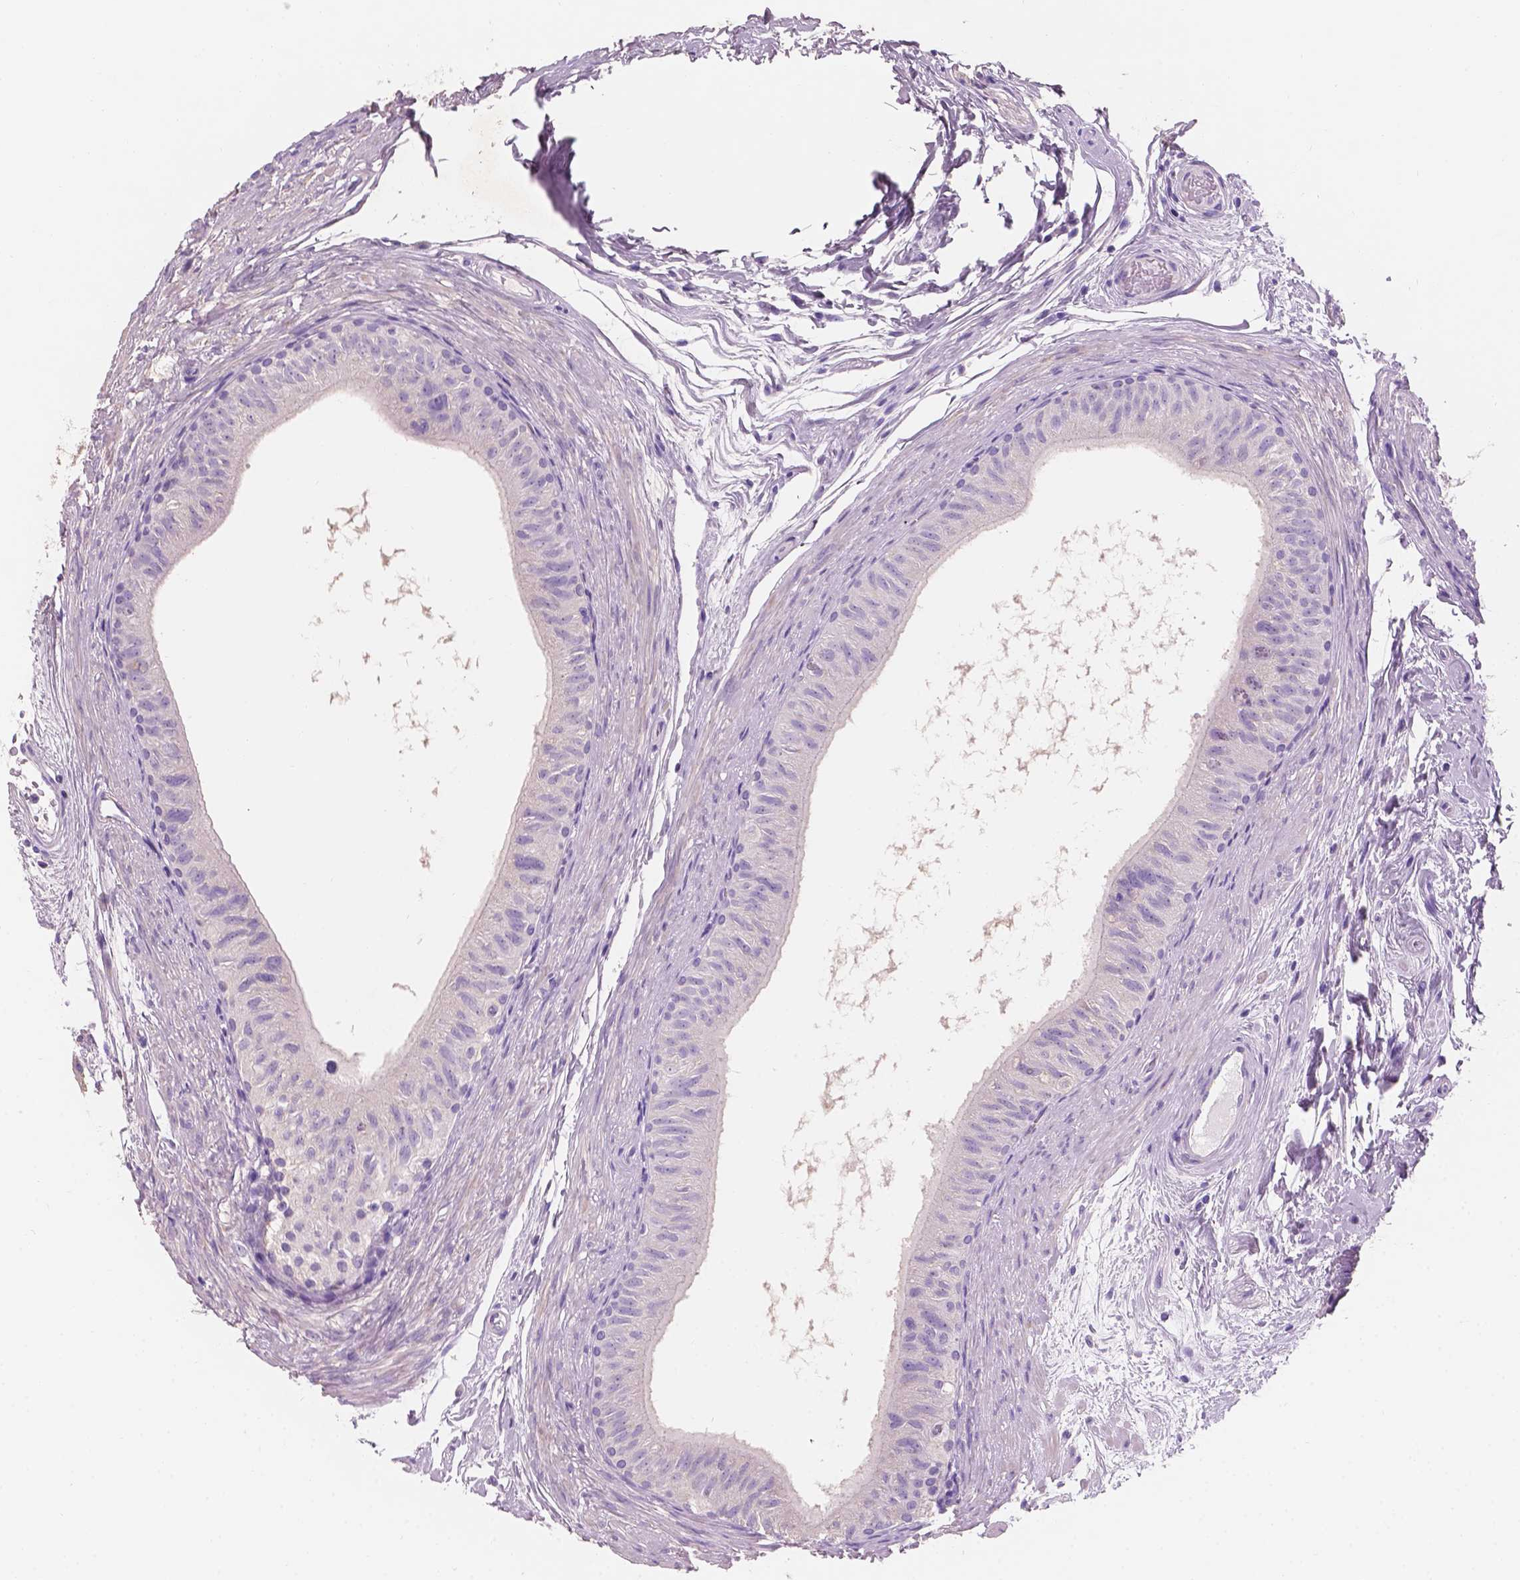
{"staining": {"intensity": "negative", "quantity": "none", "location": "none"}, "tissue": "epididymis", "cell_type": "Glandular cells", "image_type": "normal", "snomed": [{"axis": "morphology", "description": "Normal tissue, NOS"}, {"axis": "topography", "description": "Epididymis"}], "caption": "Immunohistochemistry (IHC) micrograph of unremarkable epididymis stained for a protein (brown), which displays no staining in glandular cells. Brightfield microscopy of immunohistochemistry stained with DAB (brown) and hematoxylin (blue), captured at high magnification.", "gene": "SBSN", "patient": {"sex": "male", "age": 36}}